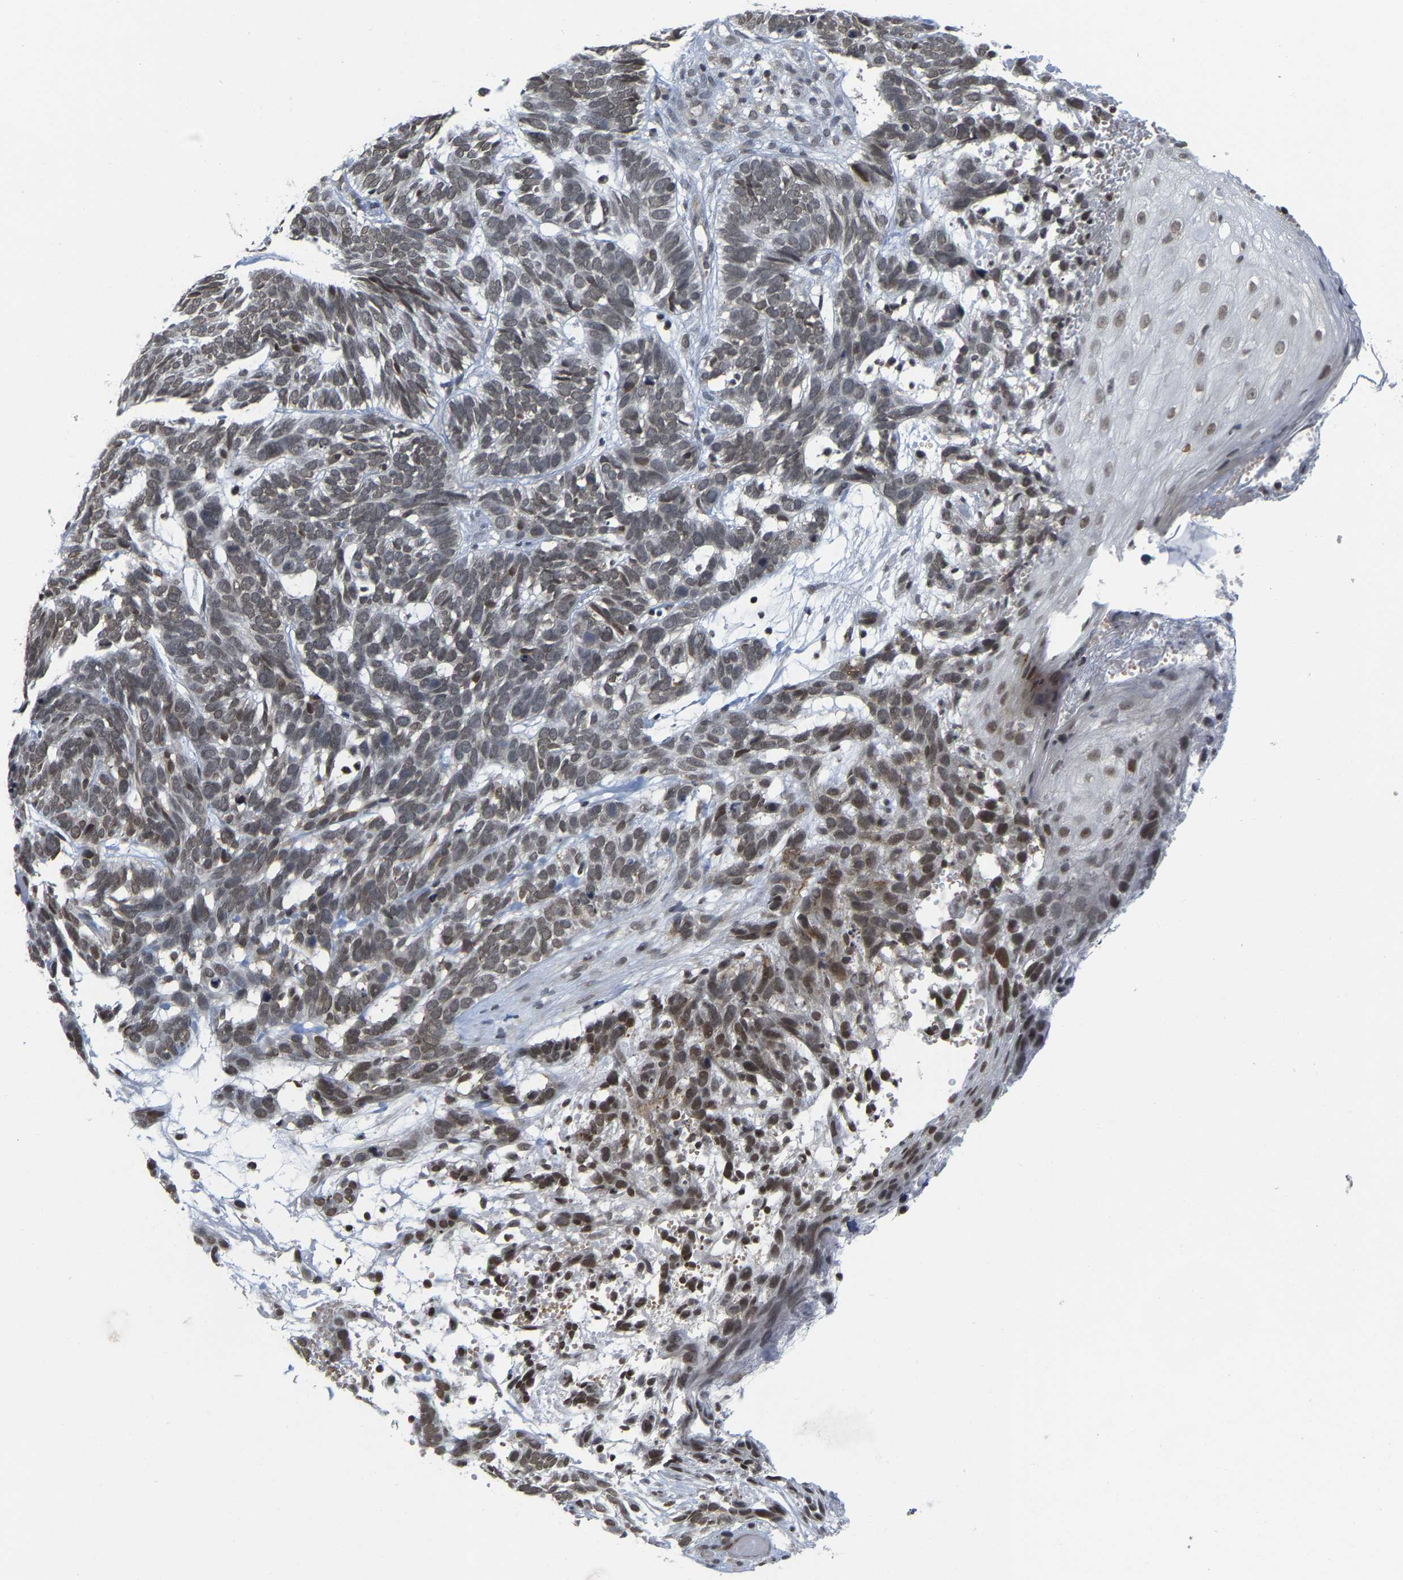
{"staining": {"intensity": "weak", "quantity": ">75%", "location": "nuclear"}, "tissue": "skin cancer", "cell_type": "Tumor cells", "image_type": "cancer", "snomed": [{"axis": "morphology", "description": "Basal cell carcinoma"}, {"axis": "topography", "description": "Skin"}], "caption": "IHC micrograph of human basal cell carcinoma (skin) stained for a protein (brown), which displays low levels of weak nuclear staining in about >75% of tumor cells.", "gene": "ANKRD6", "patient": {"sex": "male", "age": 87}}